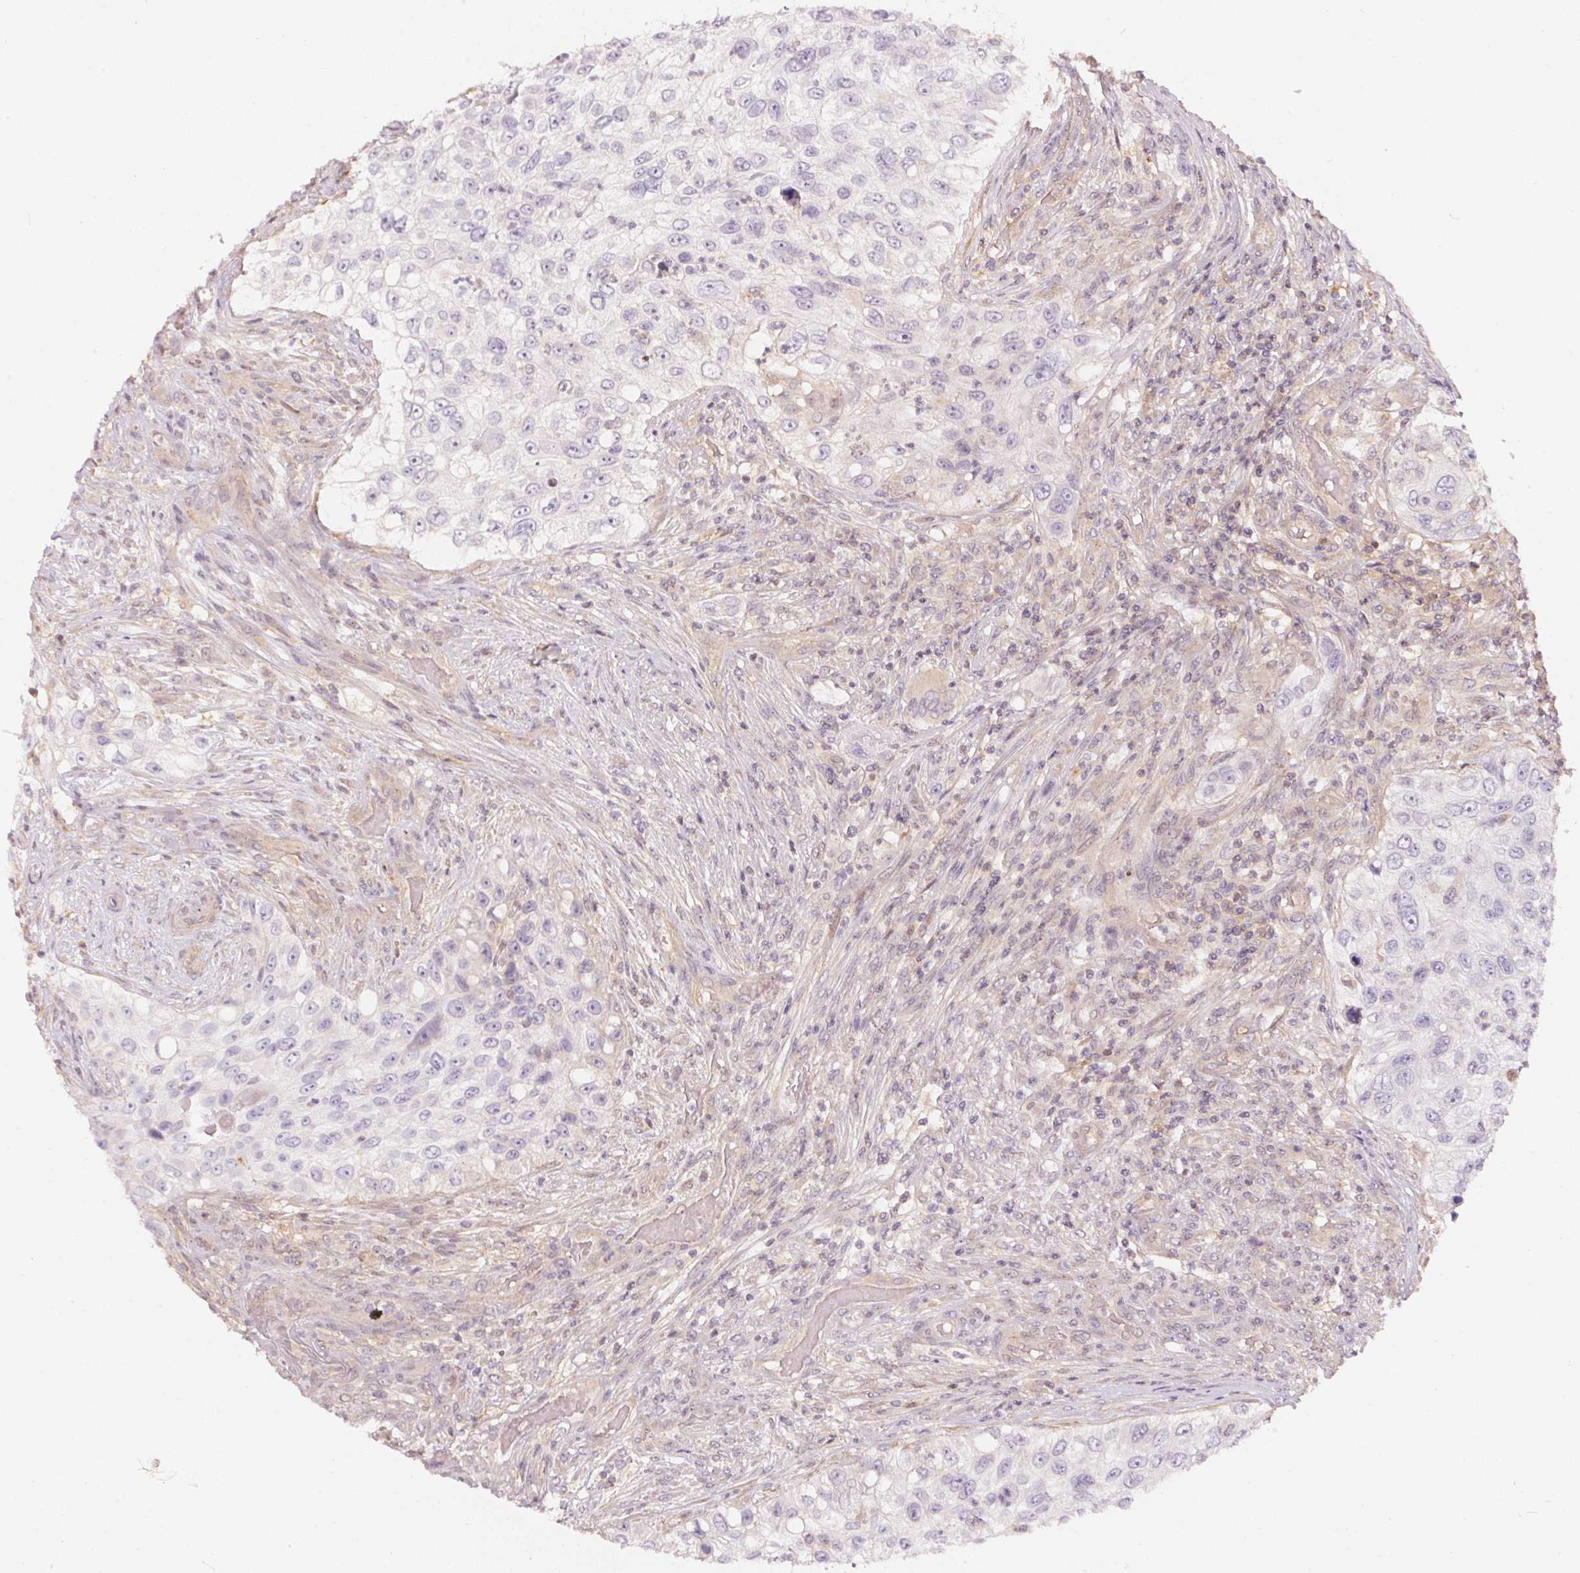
{"staining": {"intensity": "negative", "quantity": "none", "location": "none"}, "tissue": "urothelial cancer", "cell_type": "Tumor cells", "image_type": "cancer", "snomed": [{"axis": "morphology", "description": "Urothelial carcinoma, High grade"}, {"axis": "topography", "description": "Urinary bladder"}], "caption": "The IHC photomicrograph has no significant positivity in tumor cells of urothelial cancer tissue. (DAB (3,3'-diaminobenzidine) IHC, high magnification).", "gene": "BLMH", "patient": {"sex": "female", "age": 60}}